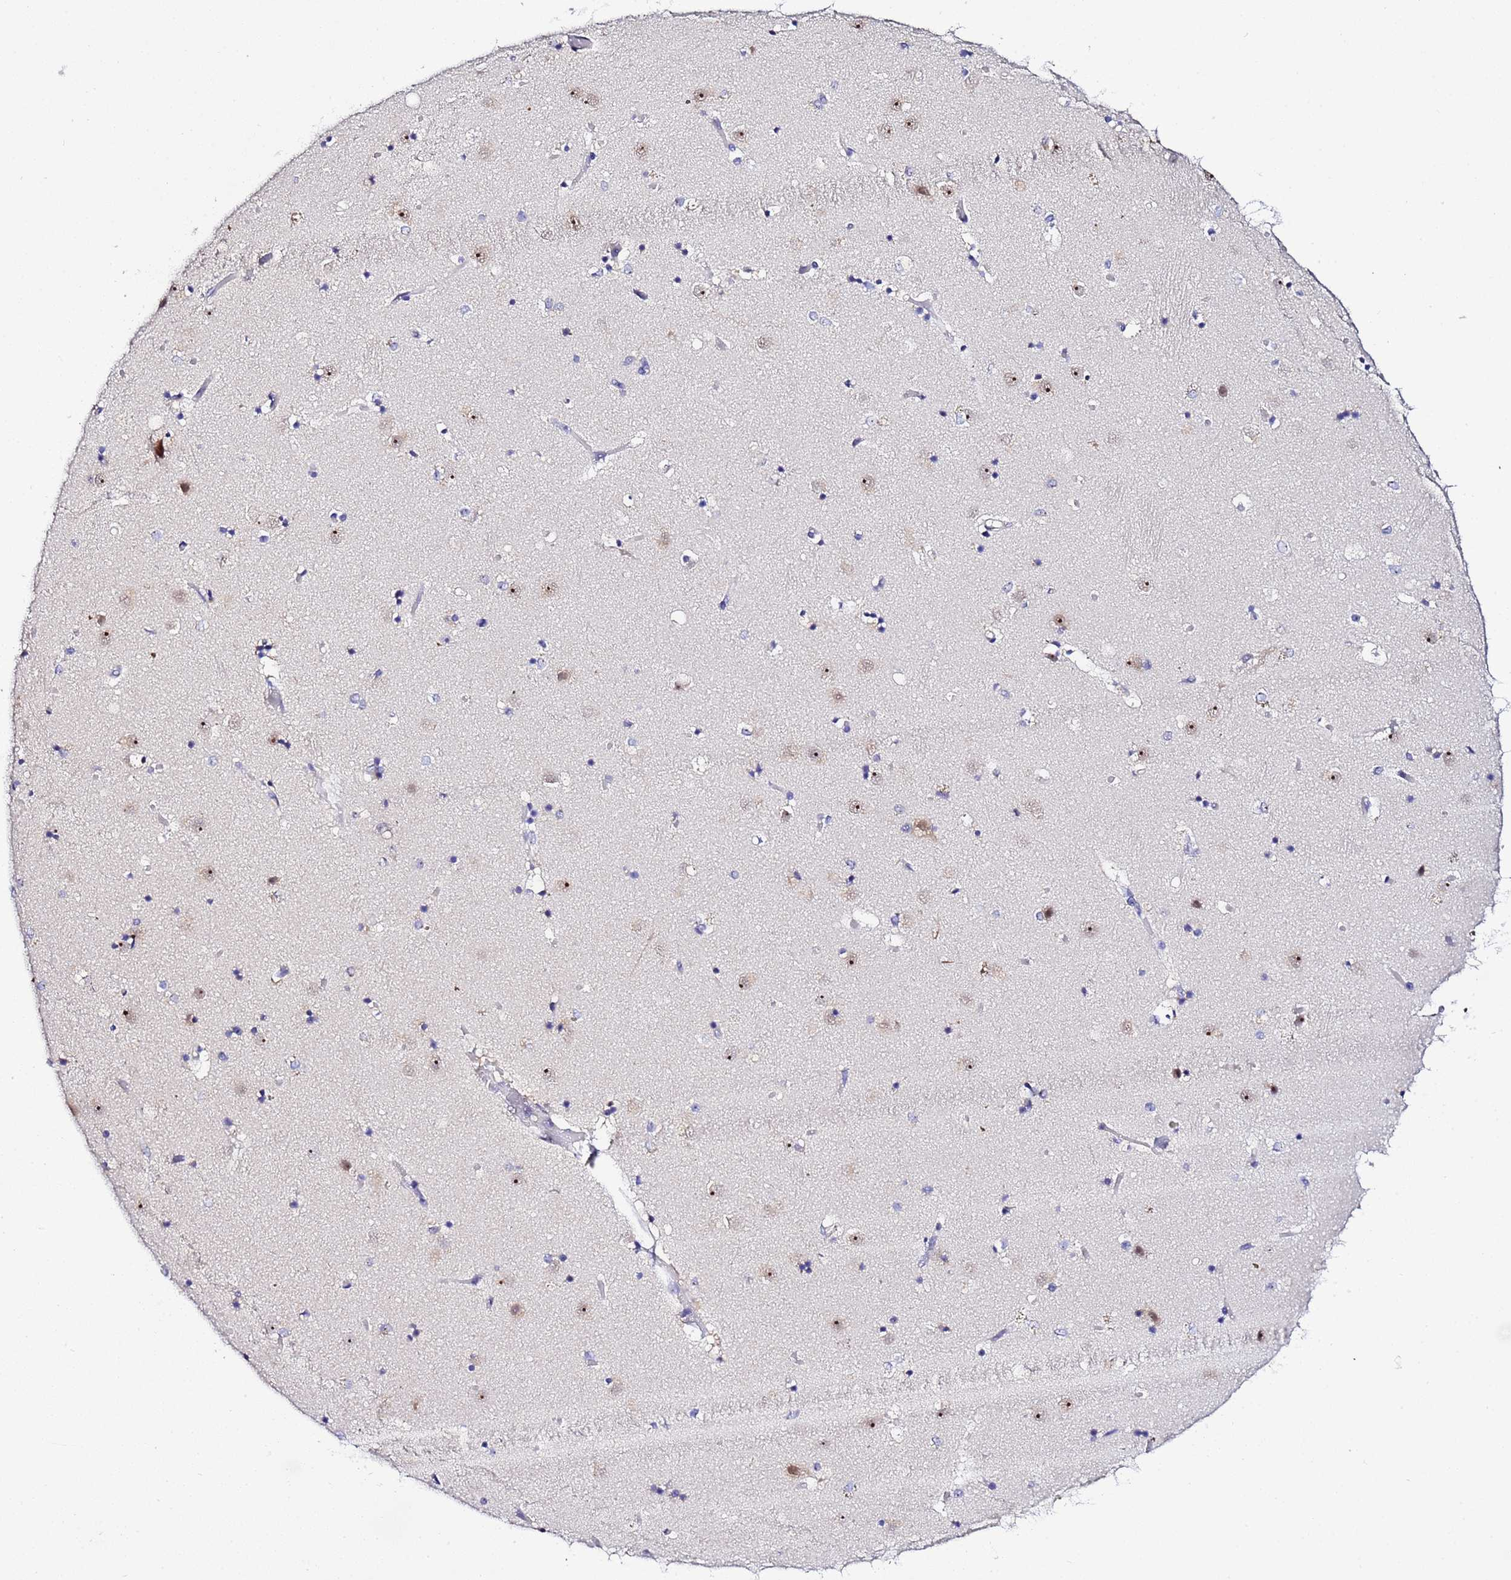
{"staining": {"intensity": "negative", "quantity": "none", "location": "none"}, "tissue": "caudate", "cell_type": "Glial cells", "image_type": "normal", "snomed": [{"axis": "morphology", "description": "Normal tissue, NOS"}, {"axis": "topography", "description": "Lateral ventricle wall"}], "caption": "An immunohistochemistry histopathology image of unremarkable caudate is shown. There is no staining in glial cells of caudate. (Stains: DAB (3,3'-diaminobenzidine) immunohistochemistry (IHC) with hematoxylin counter stain, Microscopy: brightfield microscopy at high magnification).", "gene": "ACTL6B", "patient": {"sex": "female", "age": 52}}